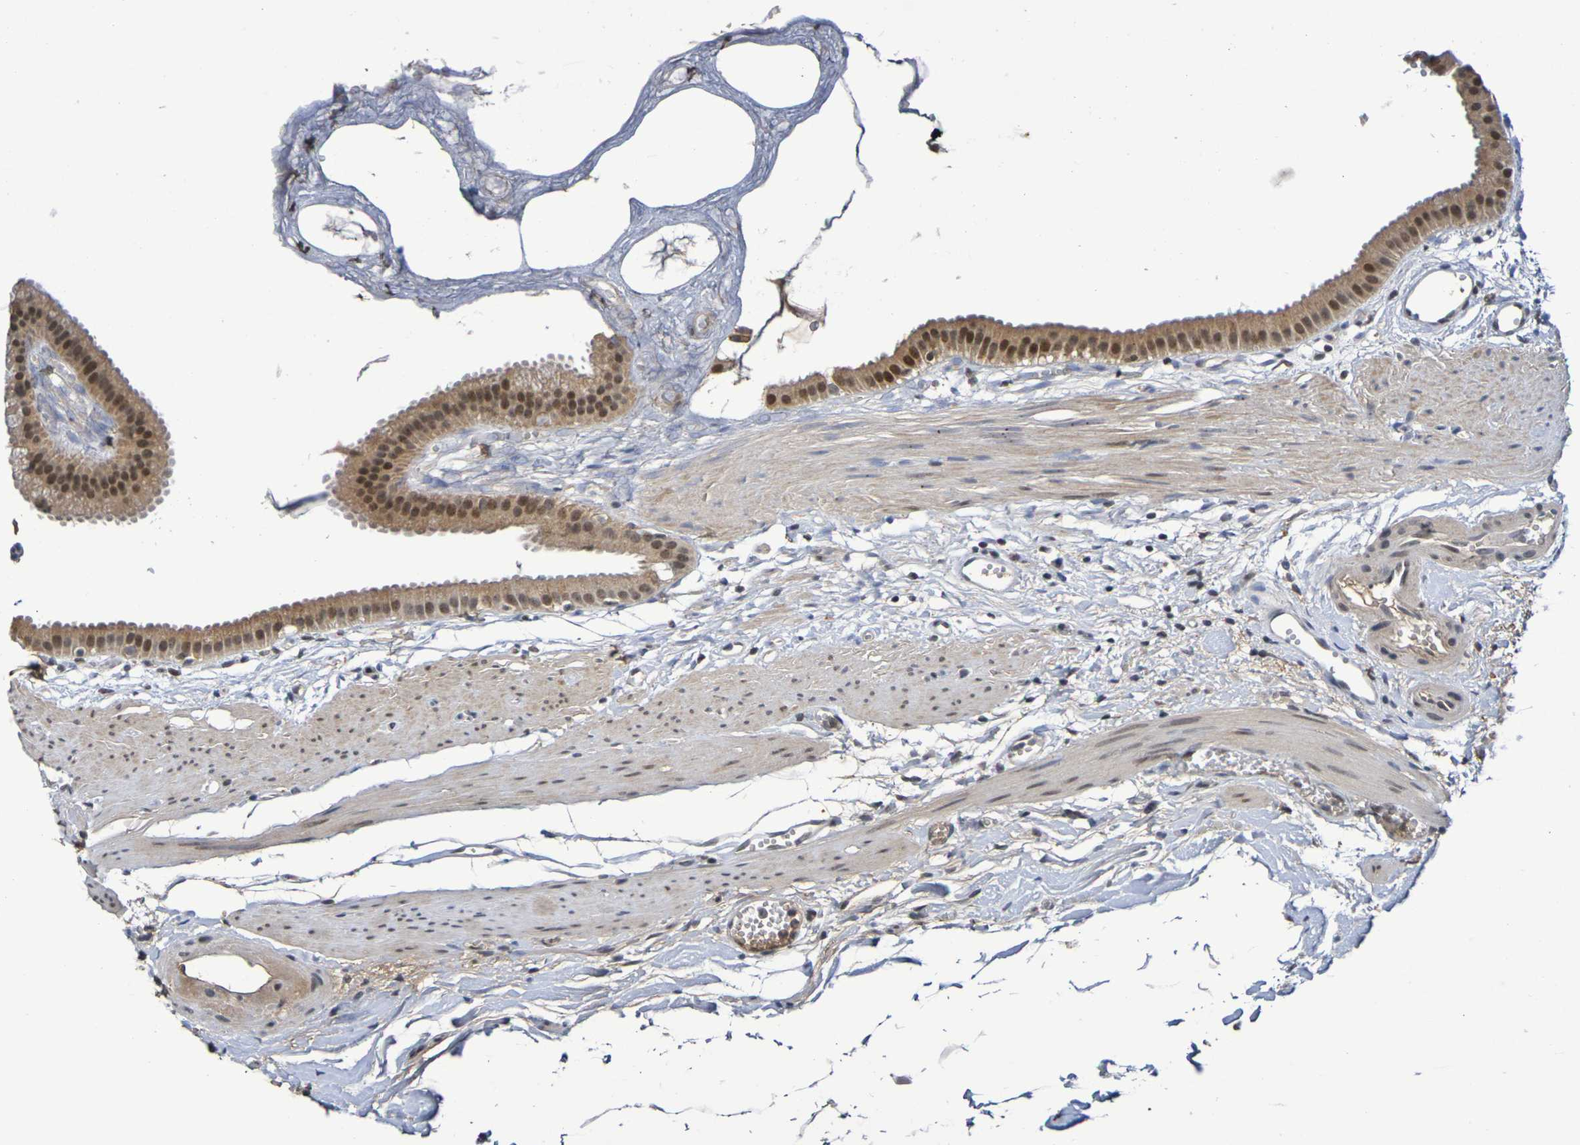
{"staining": {"intensity": "moderate", "quantity": ">75%", "location": "cytoplasmic/membranous,nuclear"}, "tissue": "gallbladder", "cell_type": "Glandular cells", "image_type": "normal", "snomed": [{"axis": "morphology", "description": "Normal tissue, NOS"}, {"axis": "topography", "description": "Gallbladder"}], "caption": "Moderate cytoplasmic/membranous,nuclear protein expression is appreciated in about >75% of glandular cells in gallbladder.", "gene": "TERF2", "patient": {"sex": "female", "age": 64}}